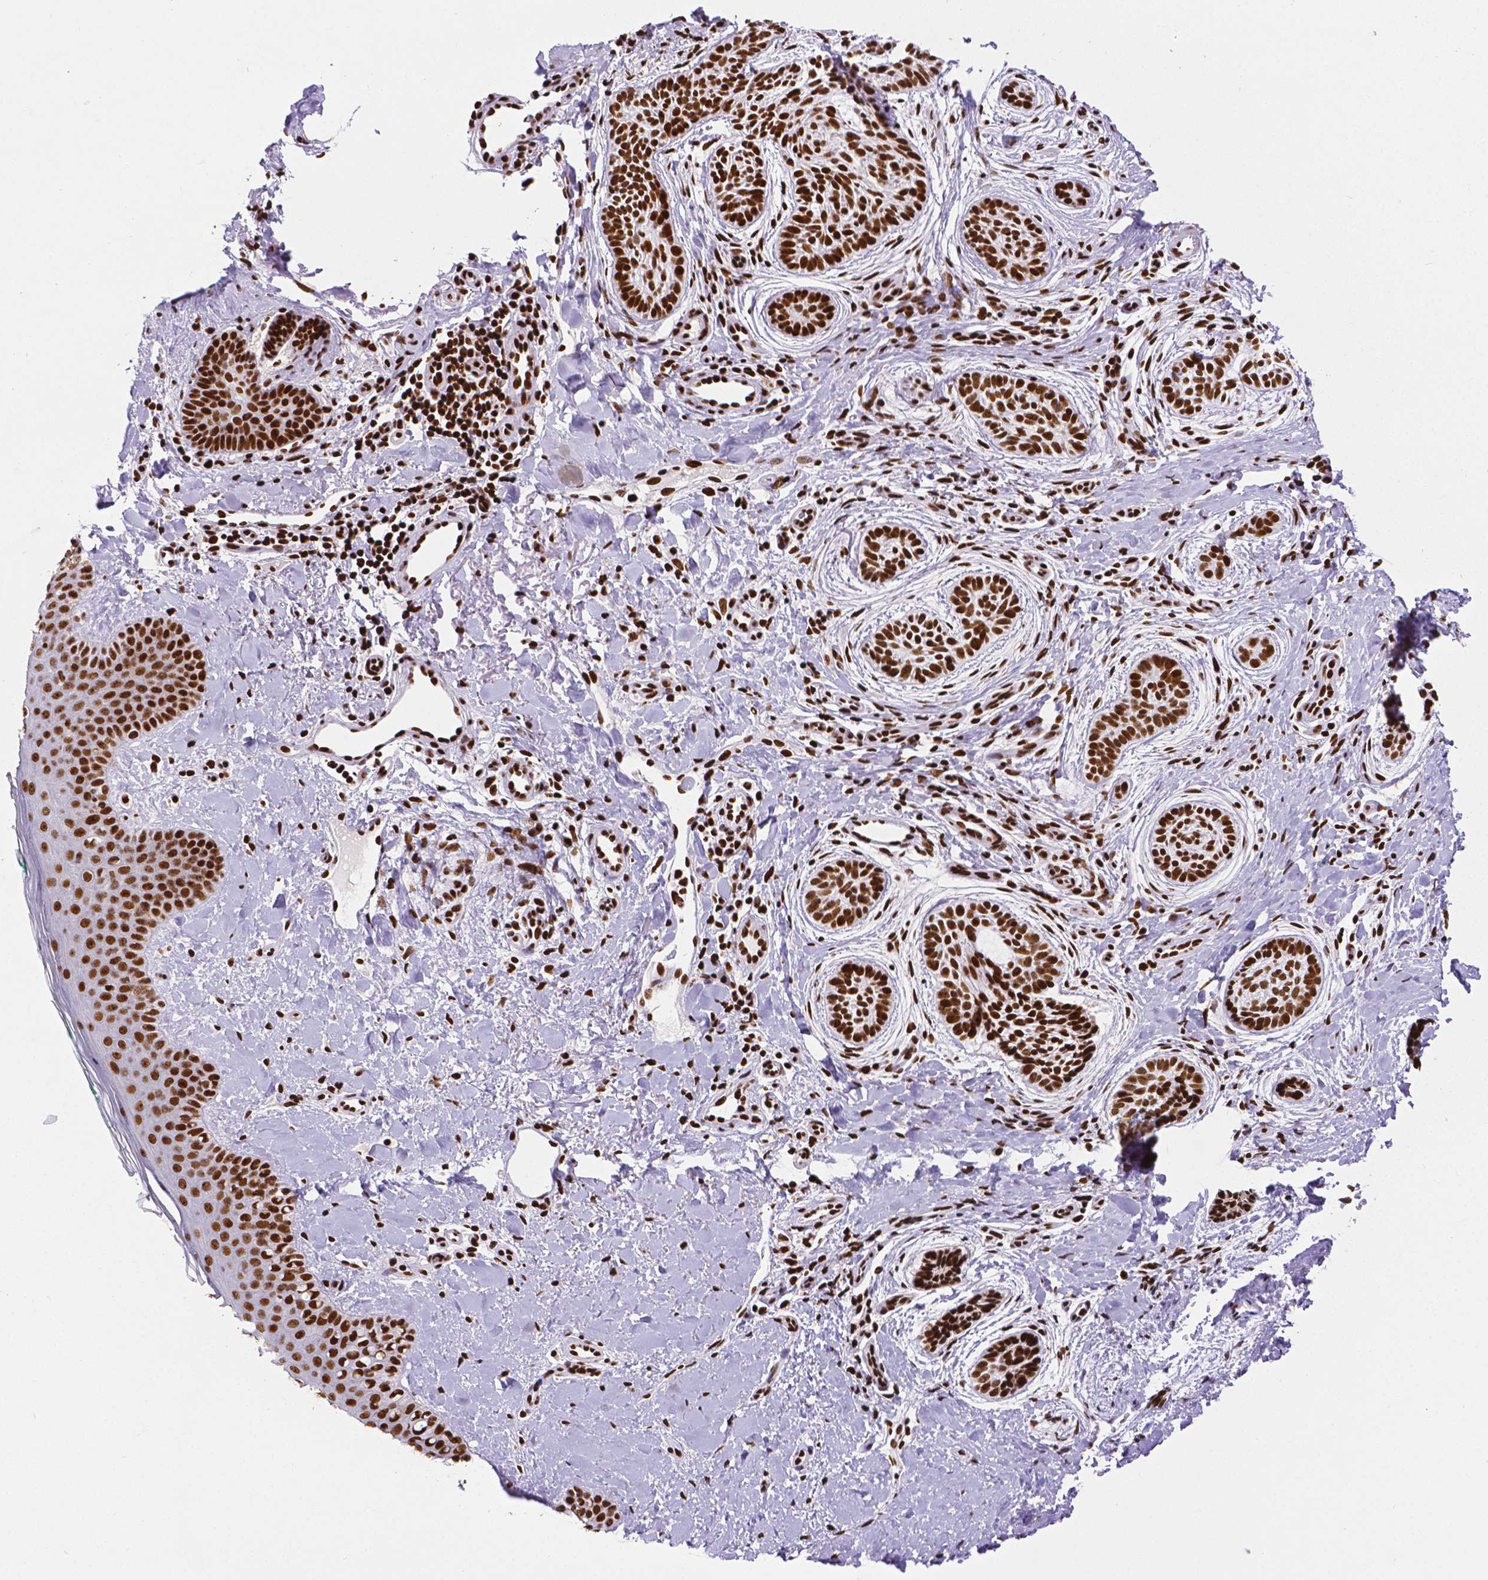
{"staining": {"intensity": "strong", "quantity": ">75%", "location": "nuclear"}, "tissue": "skin cancer", "cell_type": "Tumor cells", "image_type": "cancer", "snomed": [{"axis": "morphology", "description": "Basal cell carcinoma"}, {"axis": "topography", "description": "Skin"}], "caption": "Human skin cancer (basal cell carcinoma) stained with a brown dye exhibits strong nuclear positive expression in about >75% of tumor cells.", "gene": "CTCF", "patient": {"sex": "male", "age": 63}}